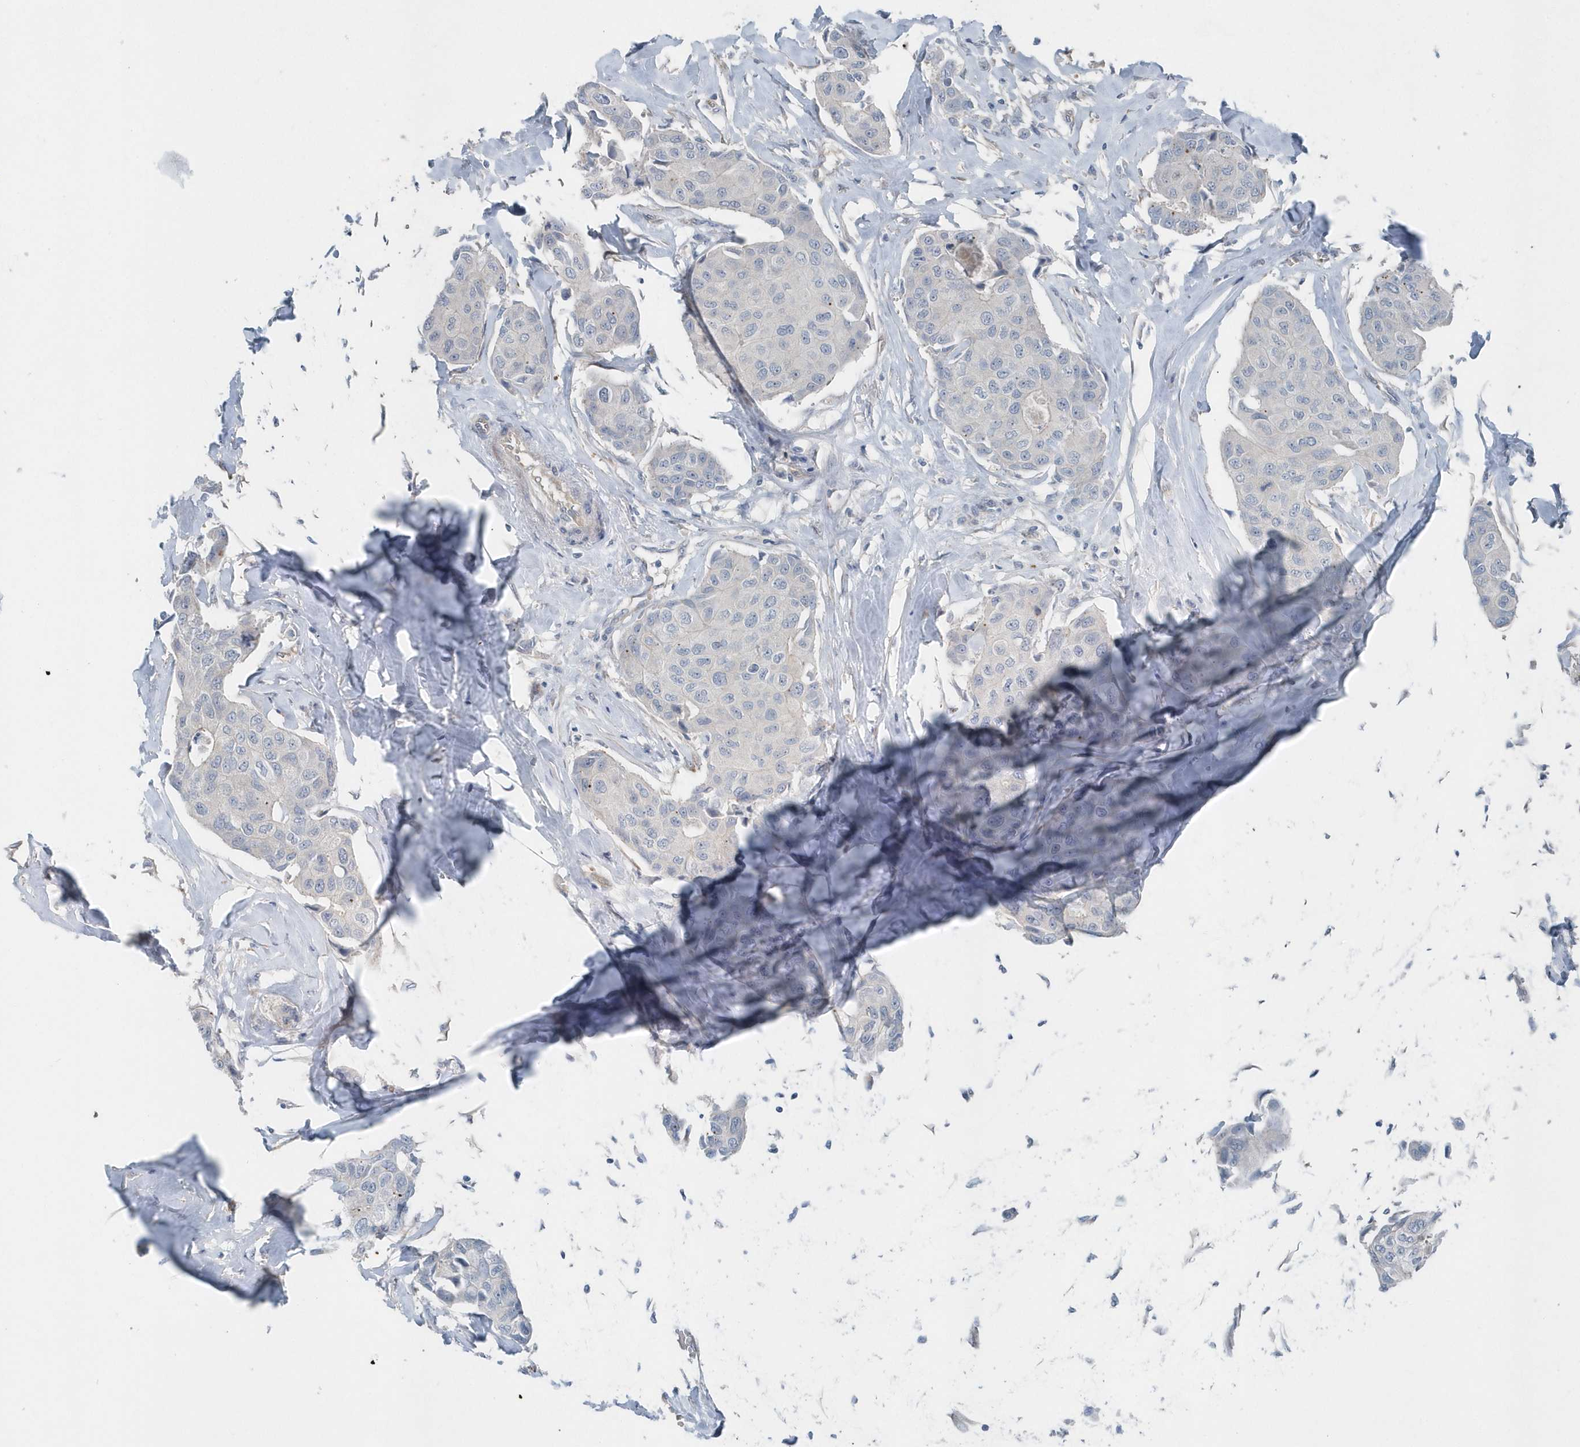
{"staining": {"intensity": "negative", "quantity": "none", "location": "none"}, "tissue": "breast cancer", "cell_type": "Tumor cells", "image_type": "cancer", "snomed": [{"axis": "morphology", "description": "Duct carcinoma"}, {"axis": "topography", "description": "Breast"}], "caption": "Histopathology image shows no protein staining in tumor cells of breast cancer tissue. The staining is performed using DAB (3,3'-diaminobenzidine) brown chromogen with nuclei counter-stained in using hematoxylin.", "gene": "MCC", "patient": {"sex": "female", "age": 80}}